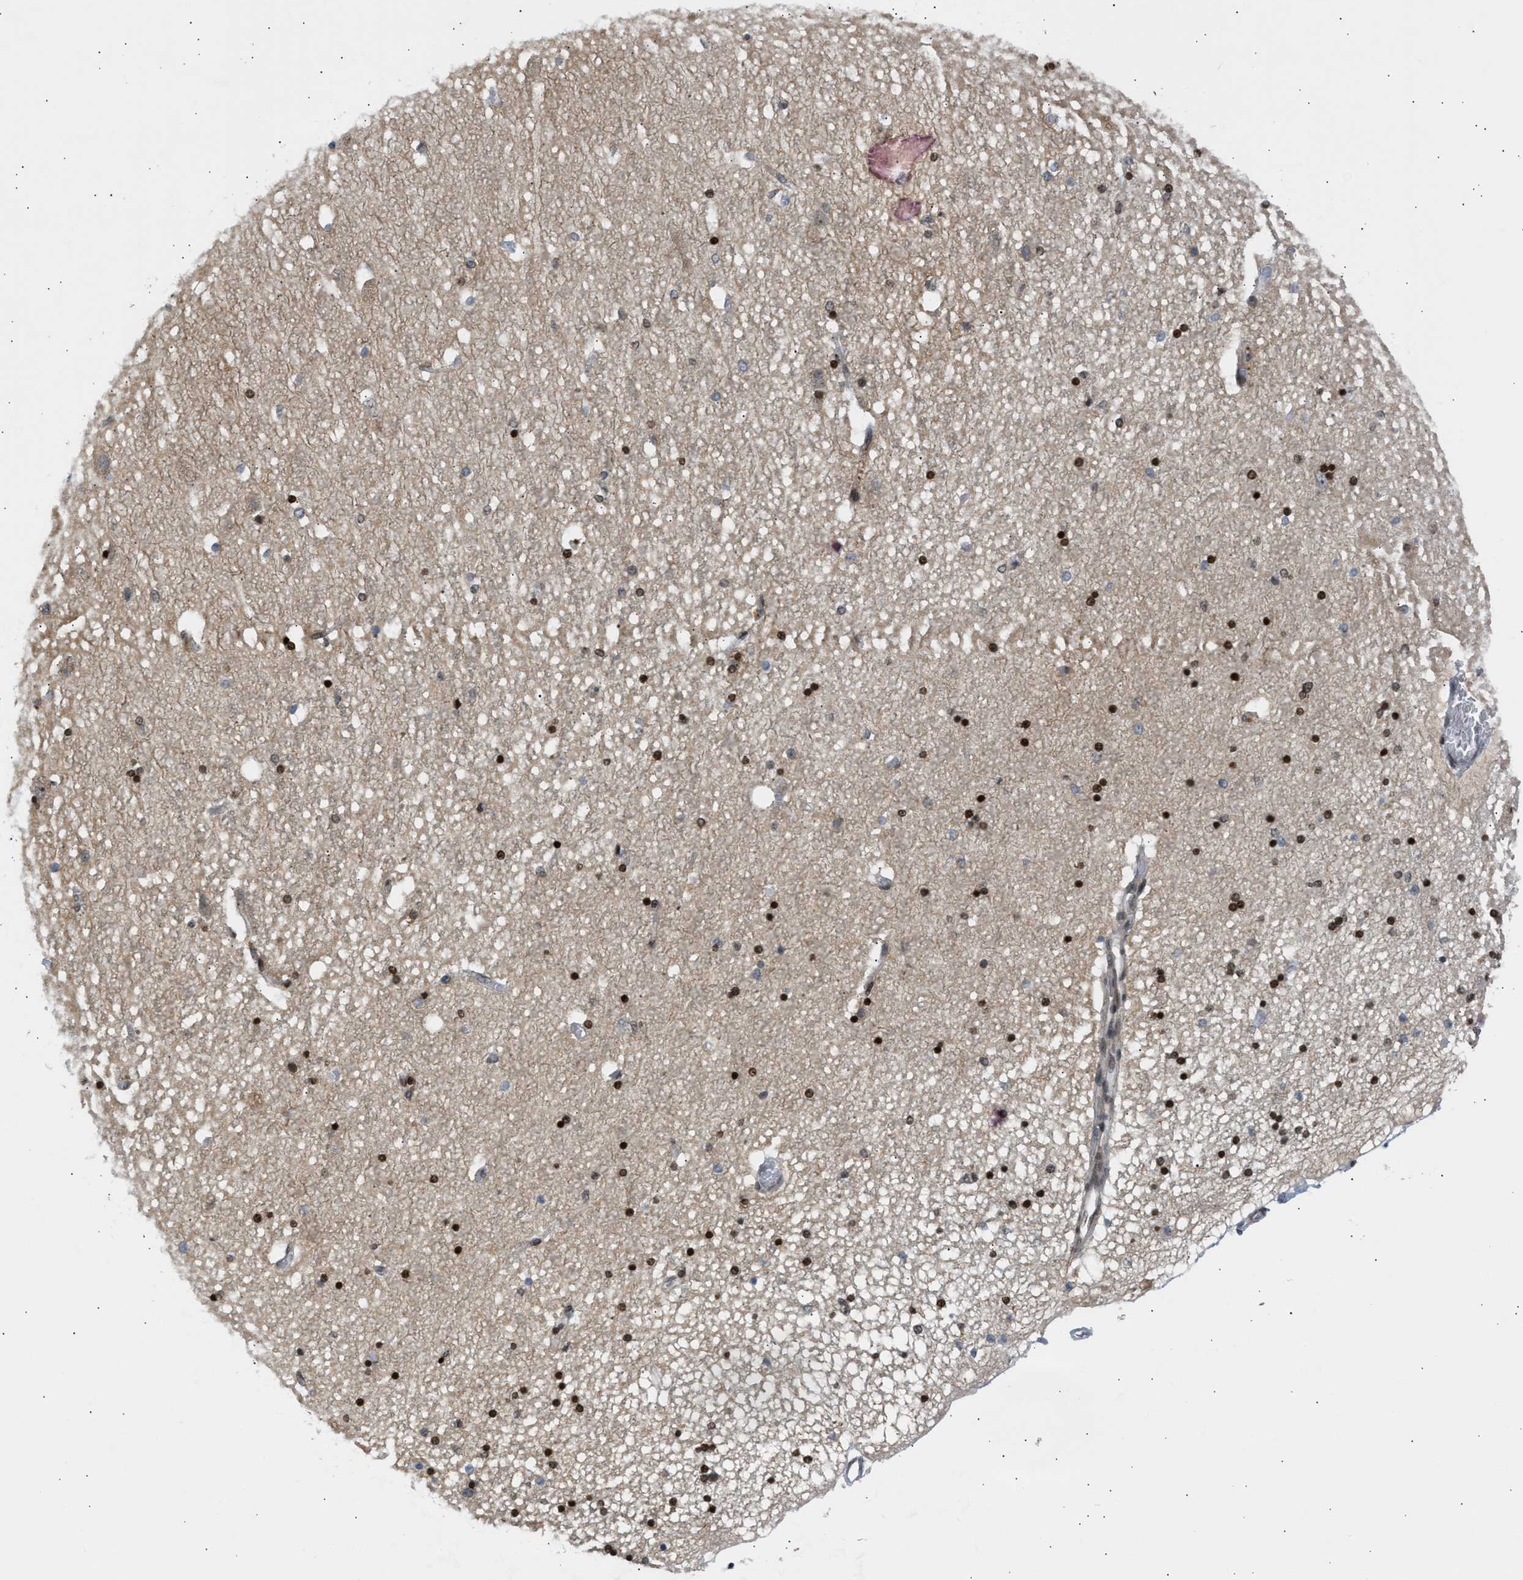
{"staining": {"intensity": "moderate", "quantity": "25%-75%", "location": "nuclear"}, "tissue": "hippocampus", "cell_type": "Glial cells", "image_type": "normal", "snomed": [{"axis": "morphology", "description": "Normal tissue, NOS"}, {"axis": "topography", "description": "Hippocampus"}], "caption": "An IHC photomicrograph of unremarkable tissue is shown. Protein staining in brown shows moderate nuclear positivity in hippocampus within glial cells.", "gene": "NPS", "patient": {"sex": "female", "age": 54}}